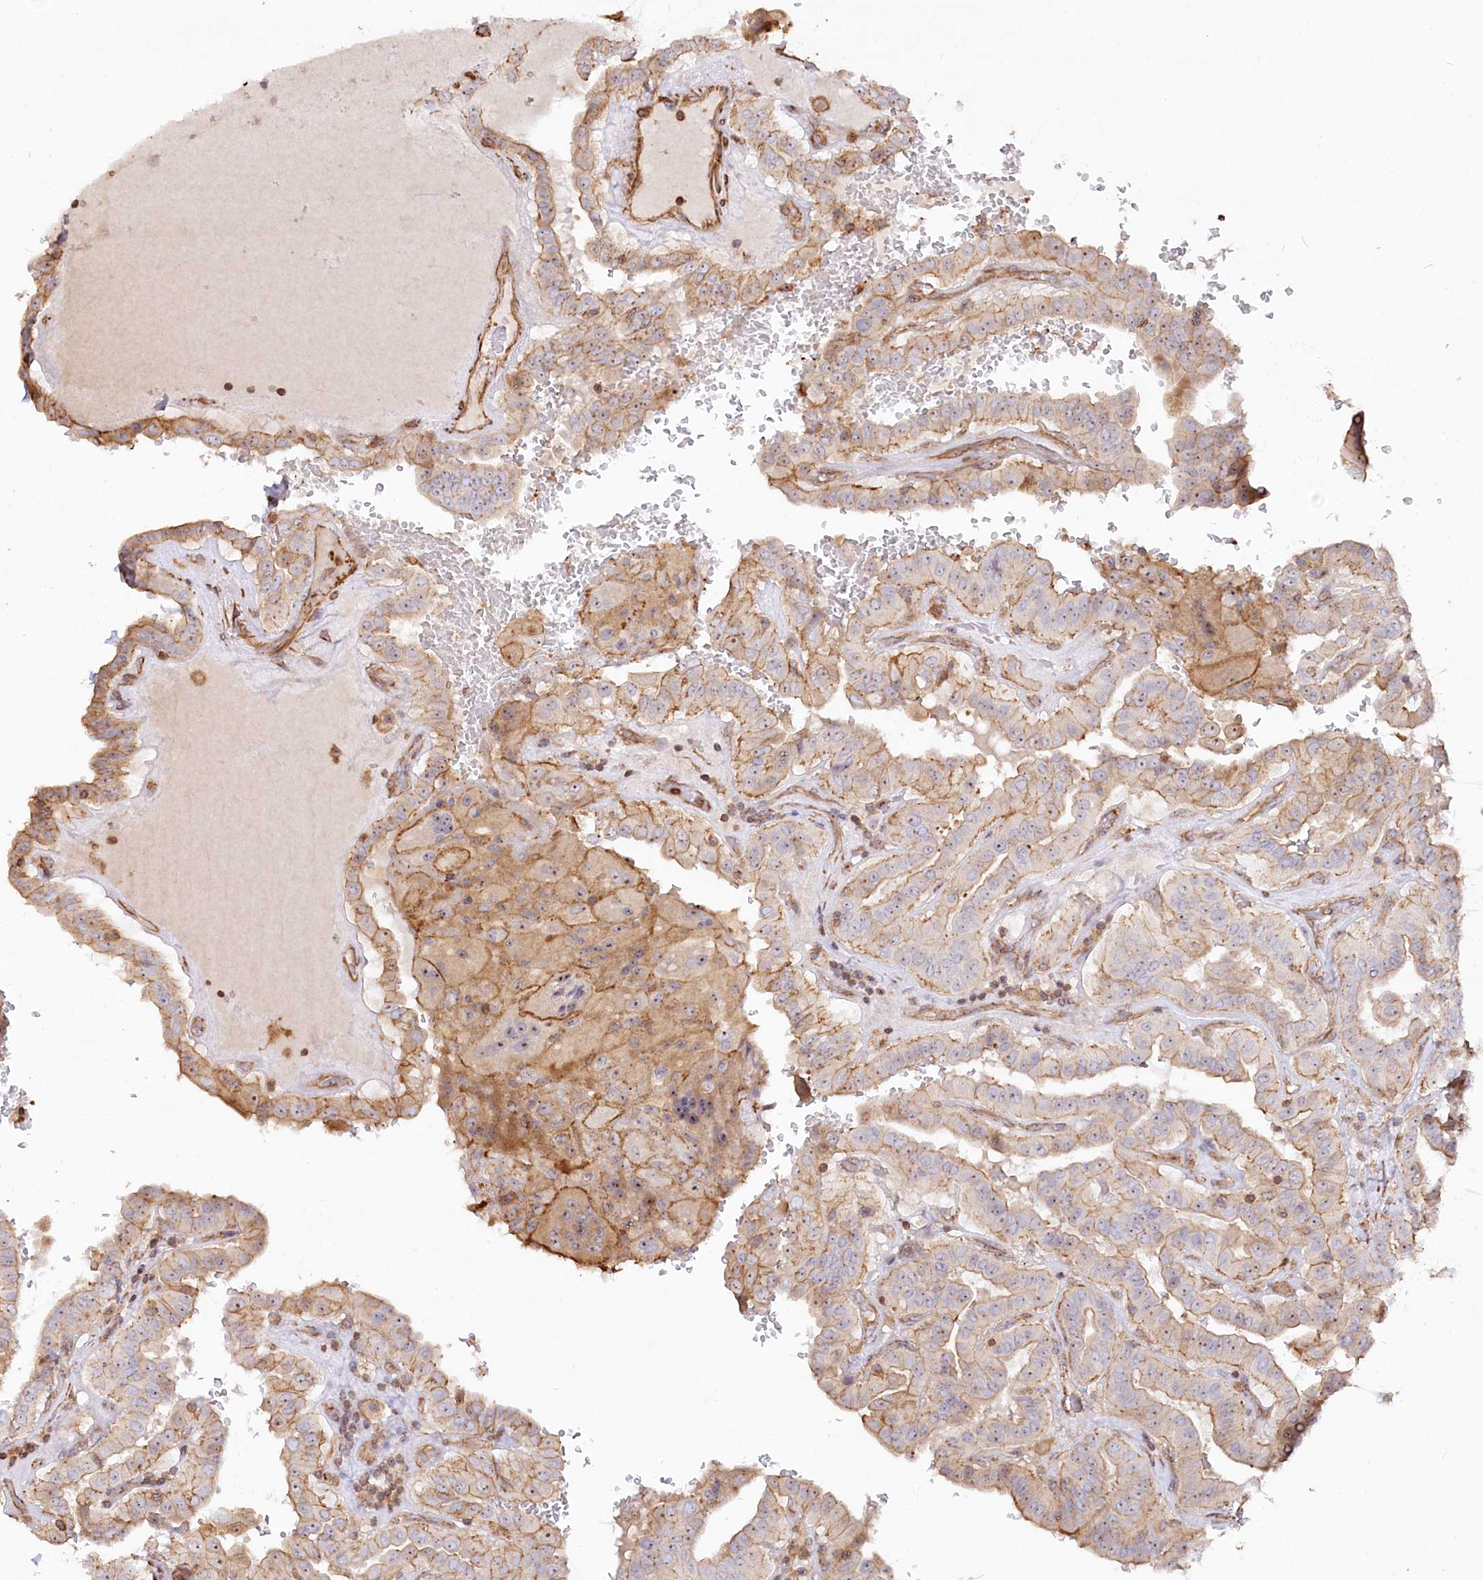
{"staining": {"intensity": "moderate", "quantity": "25%-75%", "location": "cytoplasmic/membranous,nuclear"}, "tissue": "thyroid cancer", "cell_type": "Tumor cells", "image_type": "cancer", "snomed": [{"axis": "morphology", "description": "Papillary adenocarcinoma, NOS"}, {"axis": "topography", "description": "Thyroid gland"}], "caption": "An IHC image of neoplastic tissue is shown. Protein staining in brown shows moderate cytoplasmic/membranous and nuclear positivity in papillary adenocarcinoma (thyroid) within tumor cells.", "gene": "WDR36", "patient": {"sex": "male", "age": 77}}